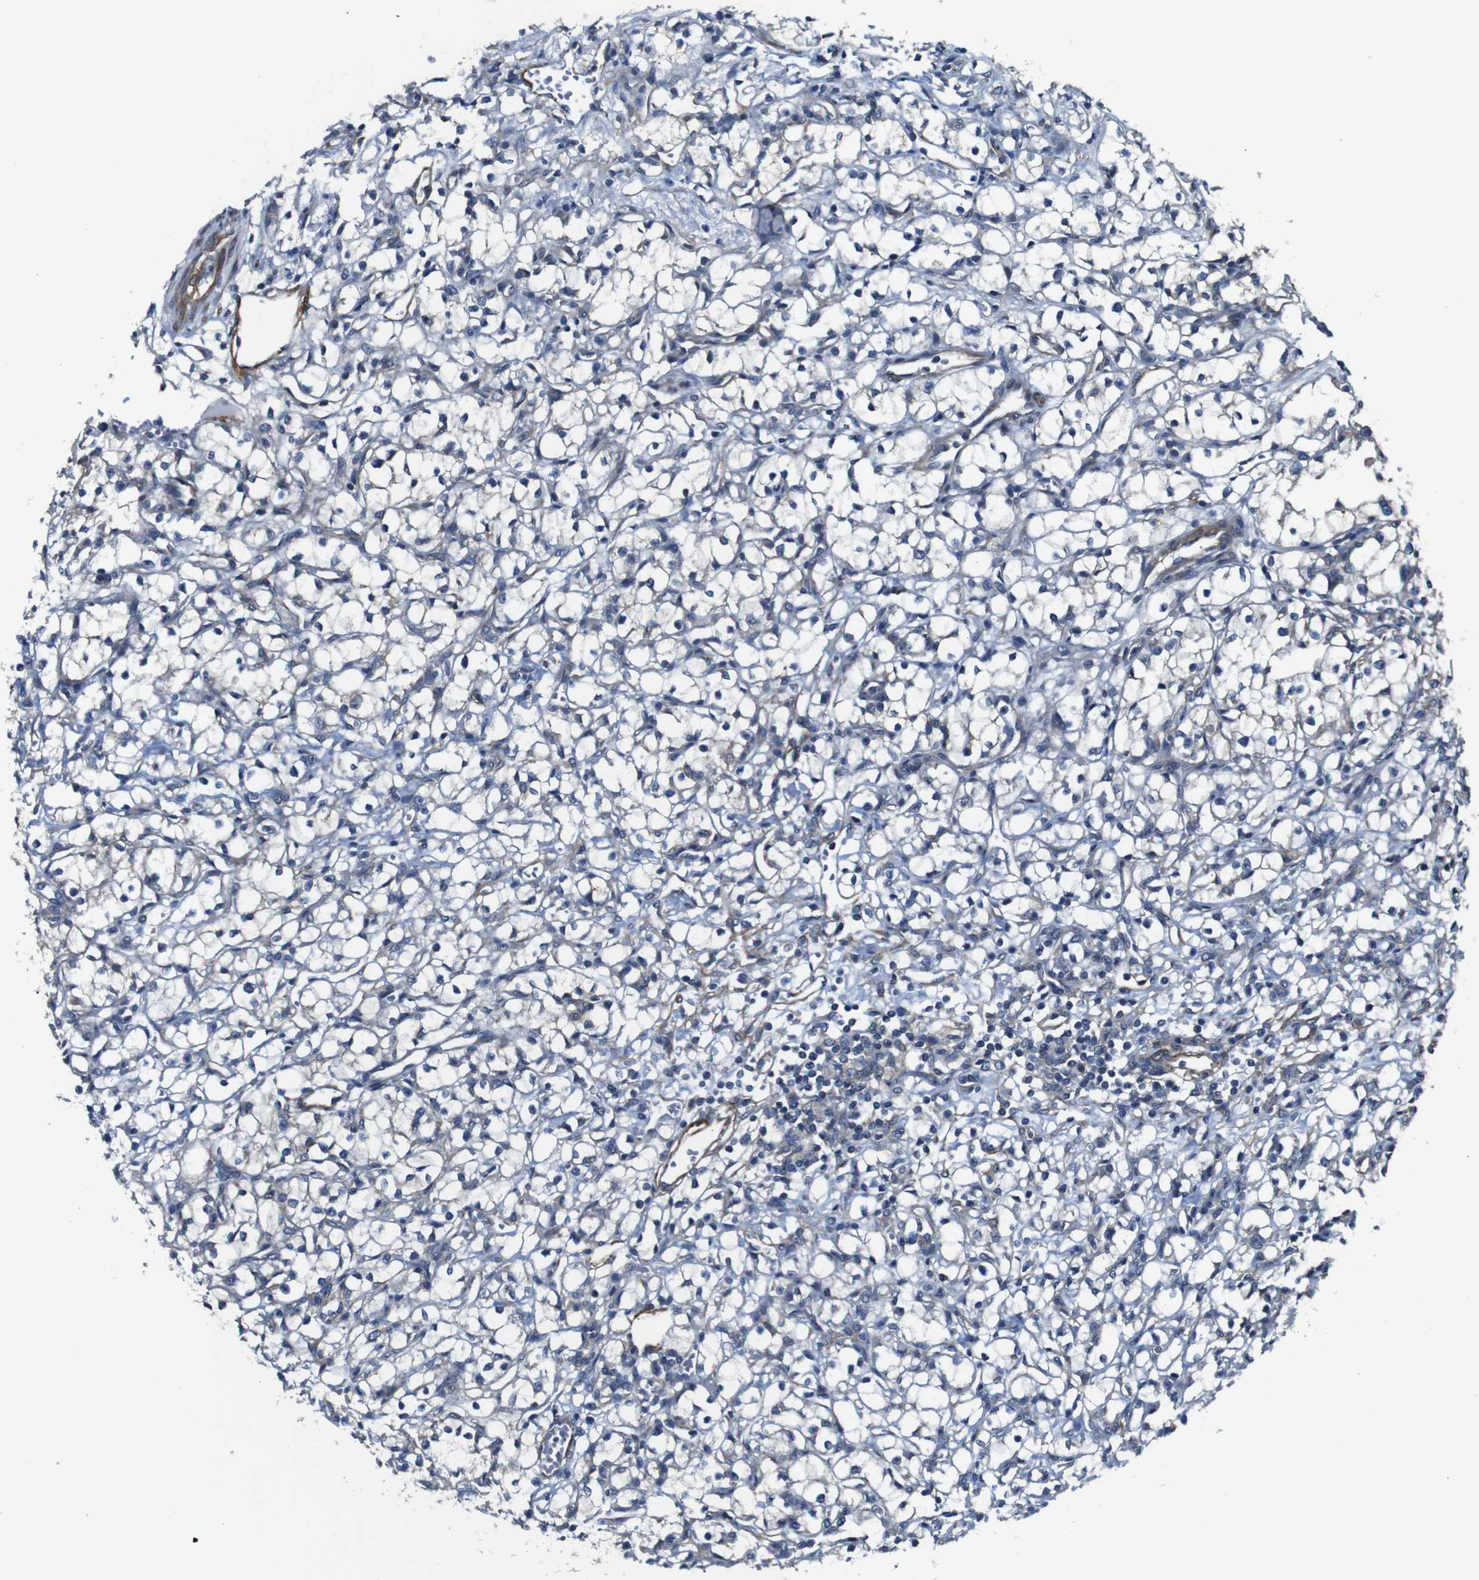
{"staining": {"intensity": "negative", "quantity": "none", "location": "none"}, "tissue": "renal cancer", "cell_type": "Tumor cells", "image_type": "cancer", "snomed": [{"axis": "morphology", "description": "Adenocarcinoma, NOS"}, {"axis": "topography", "description": "Kidney"}], "caption": "Immunohistochemistry (IHC) histopathology image of human renal adenocarcinoma stained for a protein (brown), which exhibits no expression in tumor cells.", "gene": "GGT7", "patient": {"sex": "male", "age": 56}}